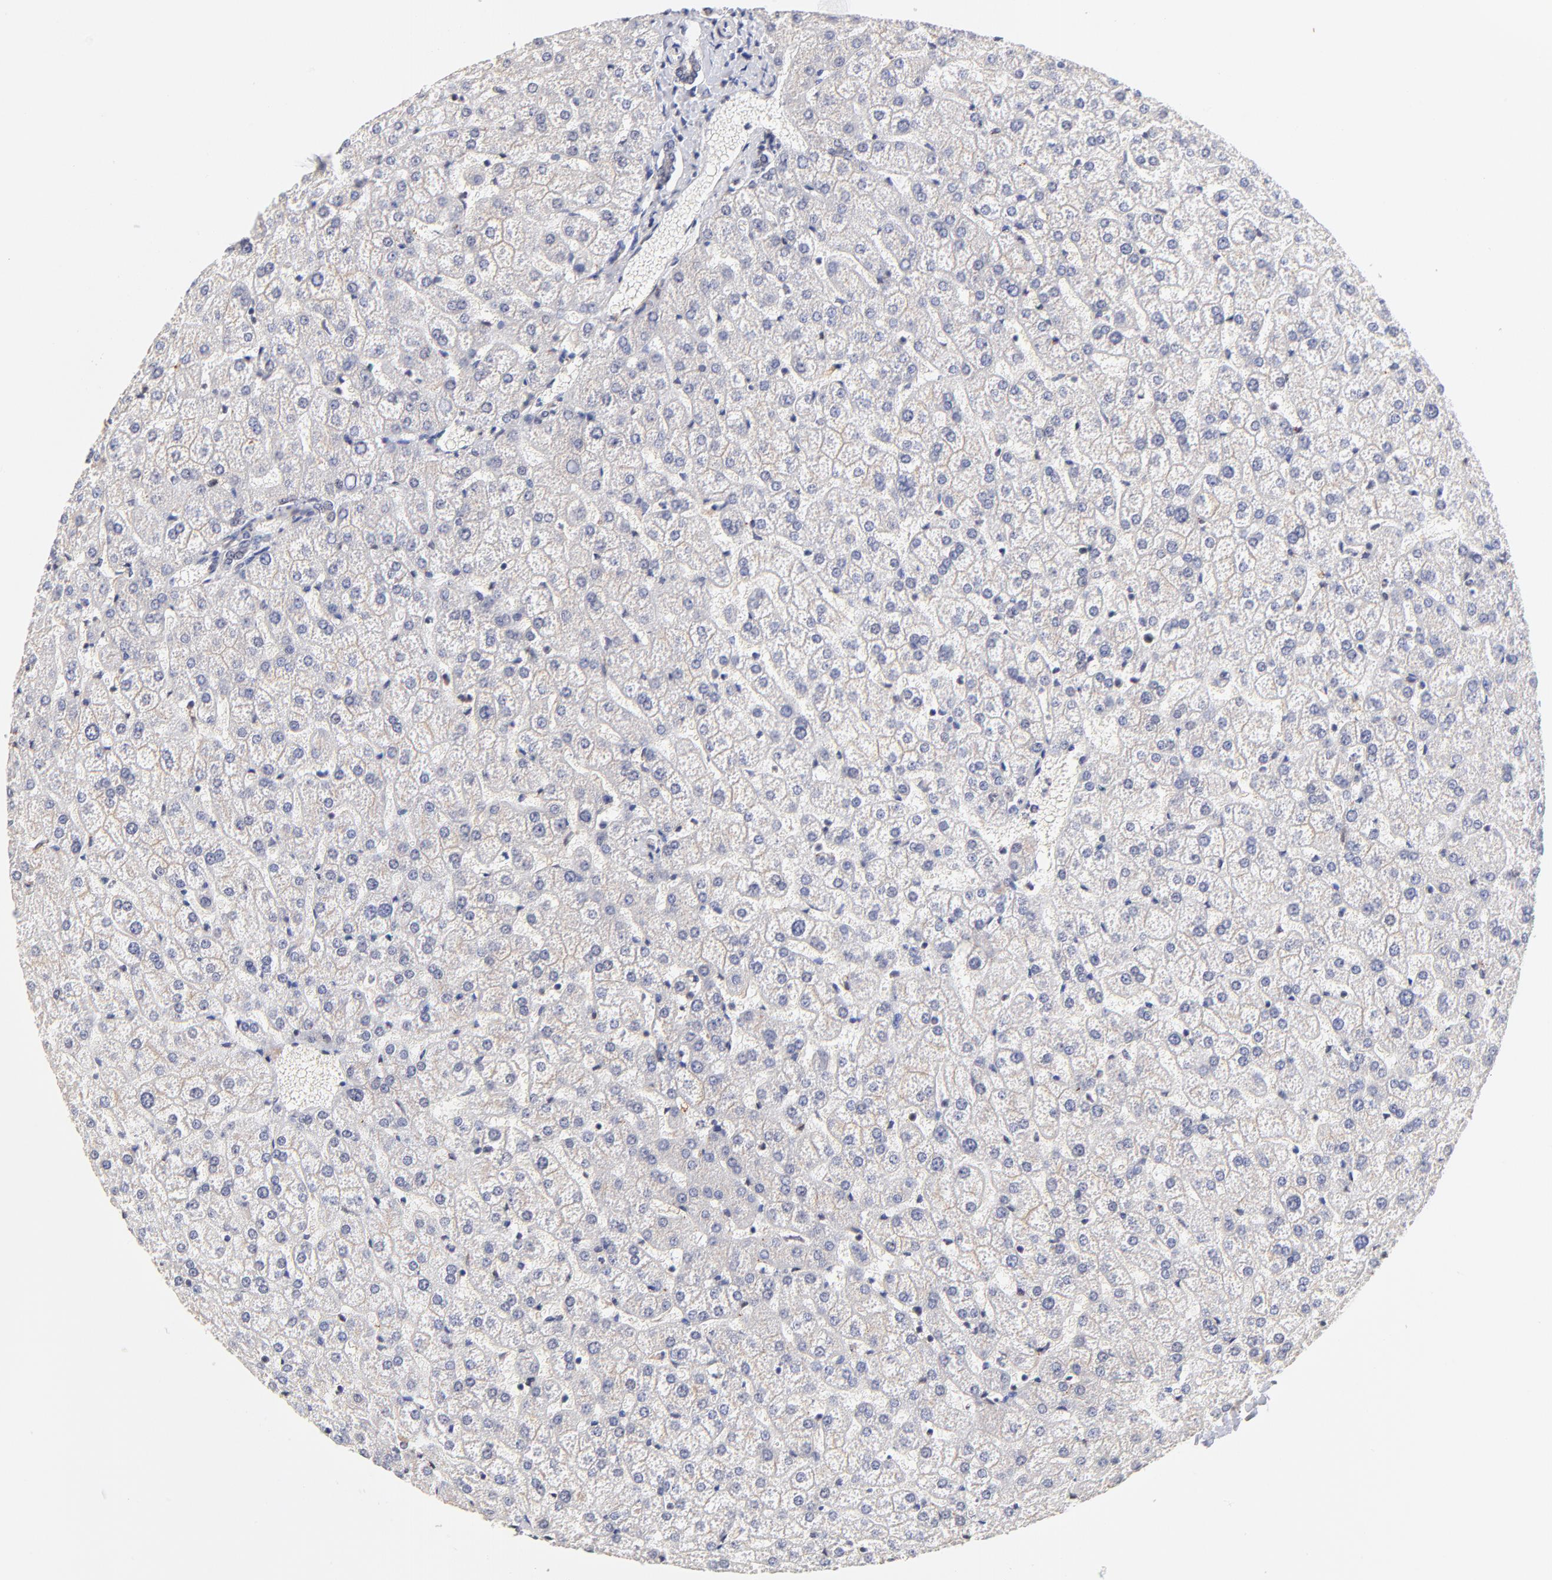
{"staining": {"intensity": "negative", "quantity": "none", "location": "none"}, "tissue": "liver", "cell_type": "Cholangiocytes", "image_type": "normal", "snomed": [{"axis": "morphology", "description": "Normal tissue, NOS"}, {"axis": "topography", "description": "Liver"}], "caption": "Immunohistochemistry photomicrograph of unremarkable human liver stained for a protein (brown), which exhibits no staining in cholangiocytes.", "gene": "RIBC2", "patient": {"sex": "female", "age": 32}}